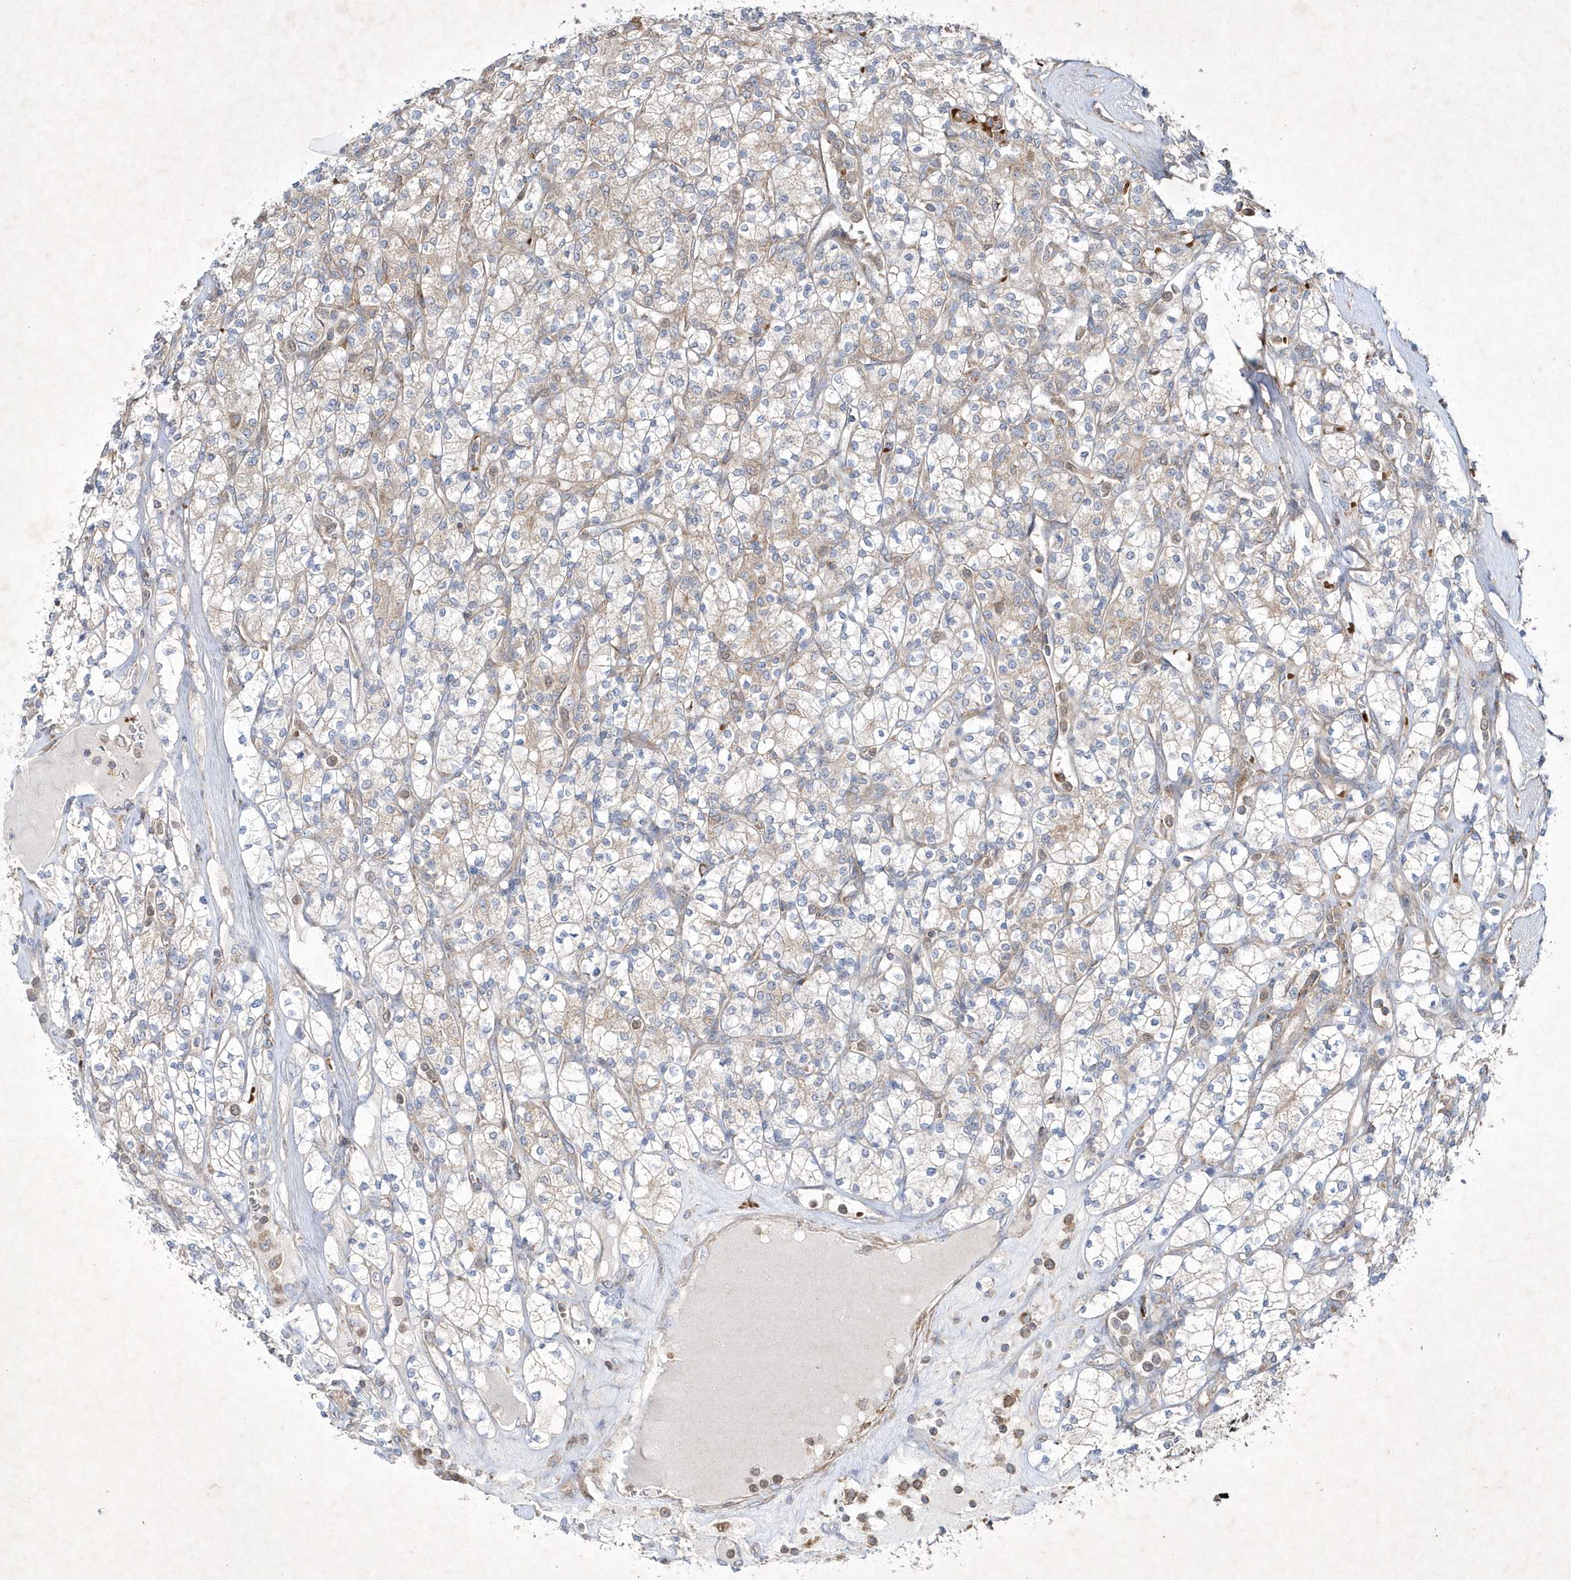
{"staining": {"intensity": "weak", "quantity": "25%-75%", "location": "cytoplasmic/membranous"}, "tissue": "renal cancer", "cell_type": "Tumor cells", "image_type": "cancer", "snomed": [{"axis": "morphology", "description": "Adenocarcinoma, NOS"}, {"axis": "topography", "description": "Kidney"}], "caption": "Immunohistochemical staining of human renal cancer (adenocarcinoma) displays low levels of weak cytoplasmic/membranous positivity in about 25%-75% of tumor cells.", "gene": "OPA1", "patient": {"sex": "male", "age": 77}}